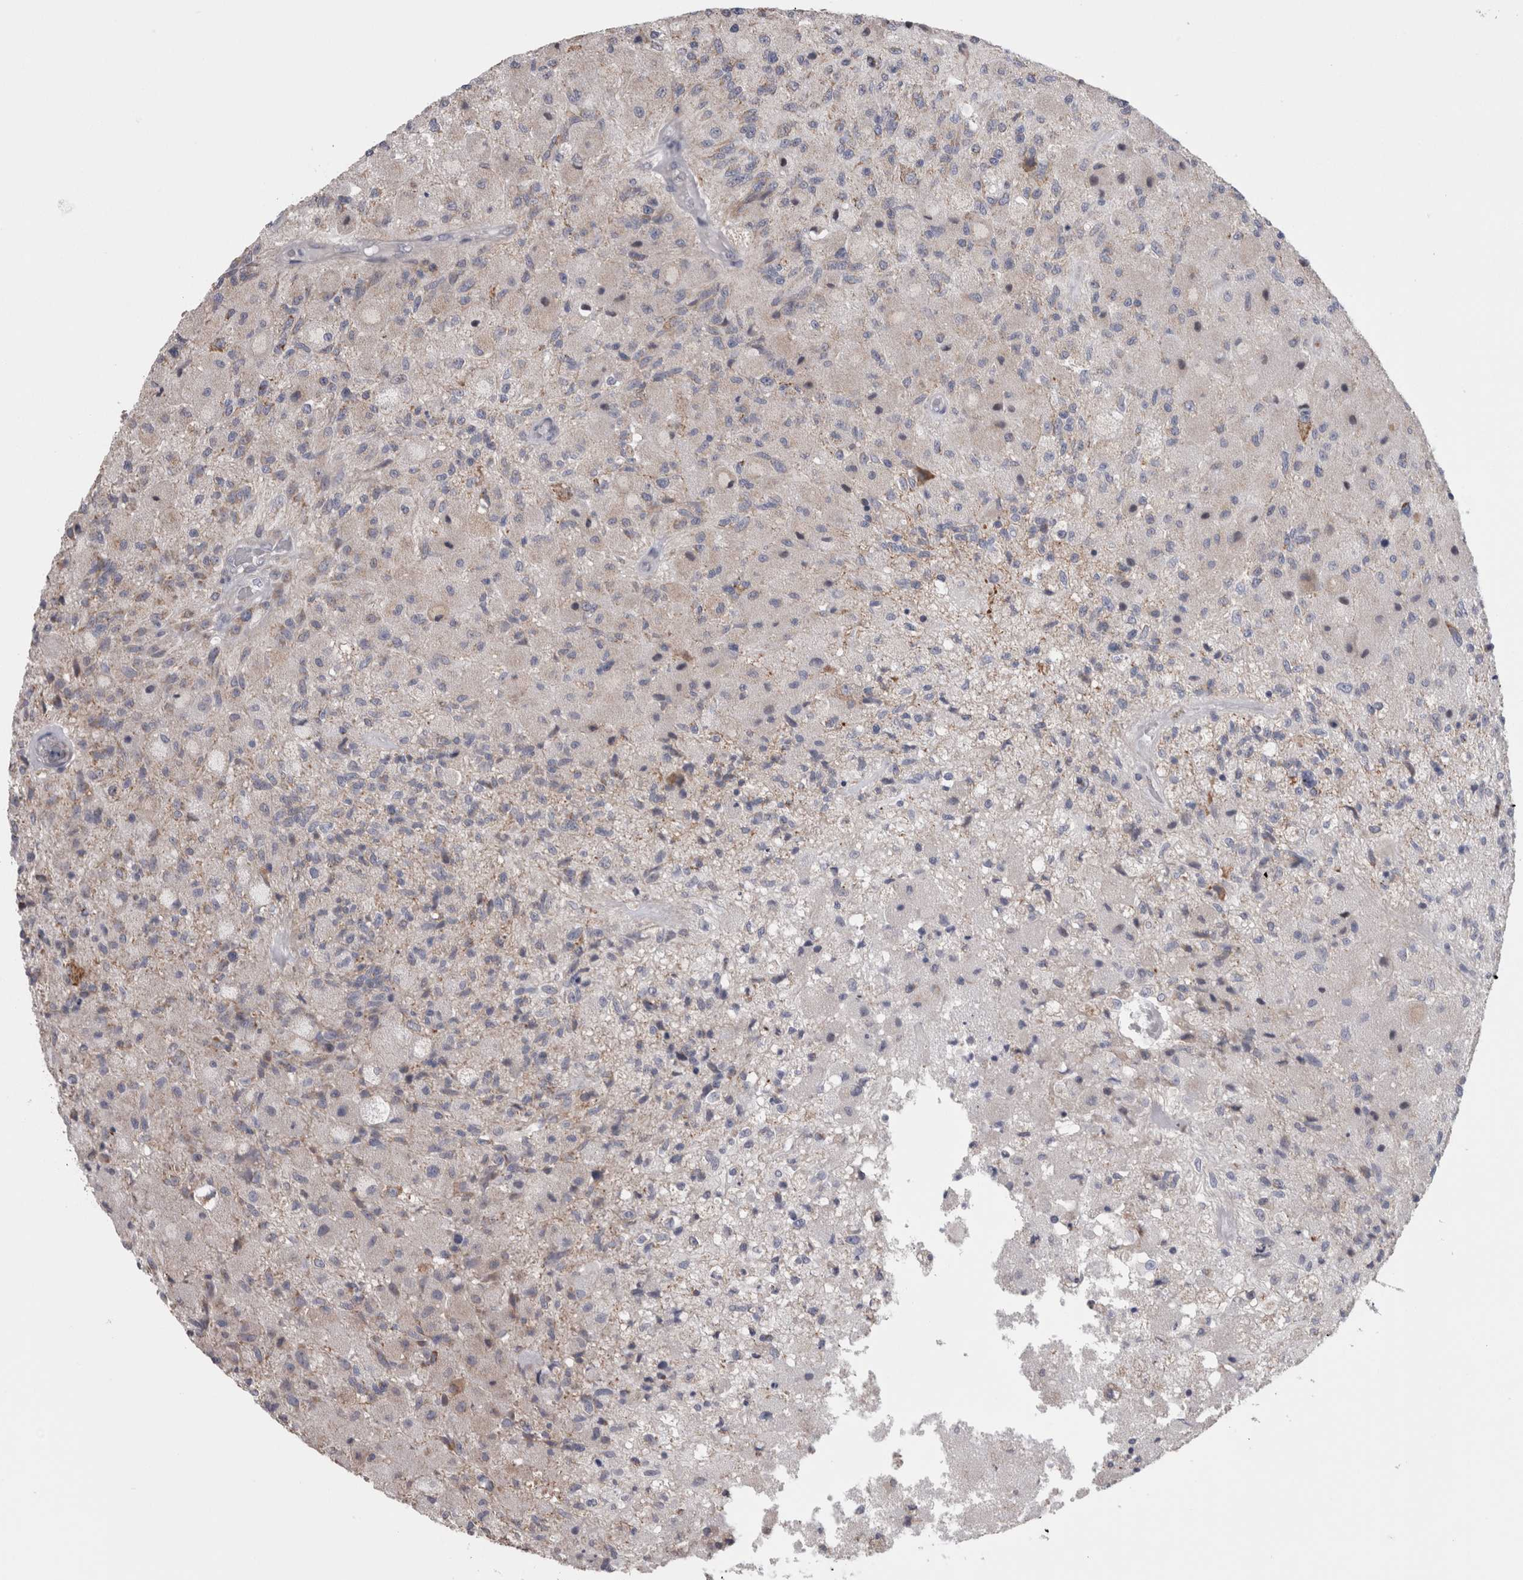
{"staining": {"intensity": "negative", "quantity": "none", "location": "none"}, "tissue": "glioma", "cell_type": "Tumor cells", "image_type": "cancer", "snomed": [{"axis": "morphology", "description": "Normal tissue, NOS"}, {"axis": "morphology", "description": "Glioma, malignant, High grade"}, {"axis": "topography", "description": "Cerebral cortex"}], "caption": "Human malignant glioma (high-grade) stained for a protein using IHC shows no positivity in tumor cells.", "gene": "GDAP1", "patient": {"sex": "male", "age": 77}}